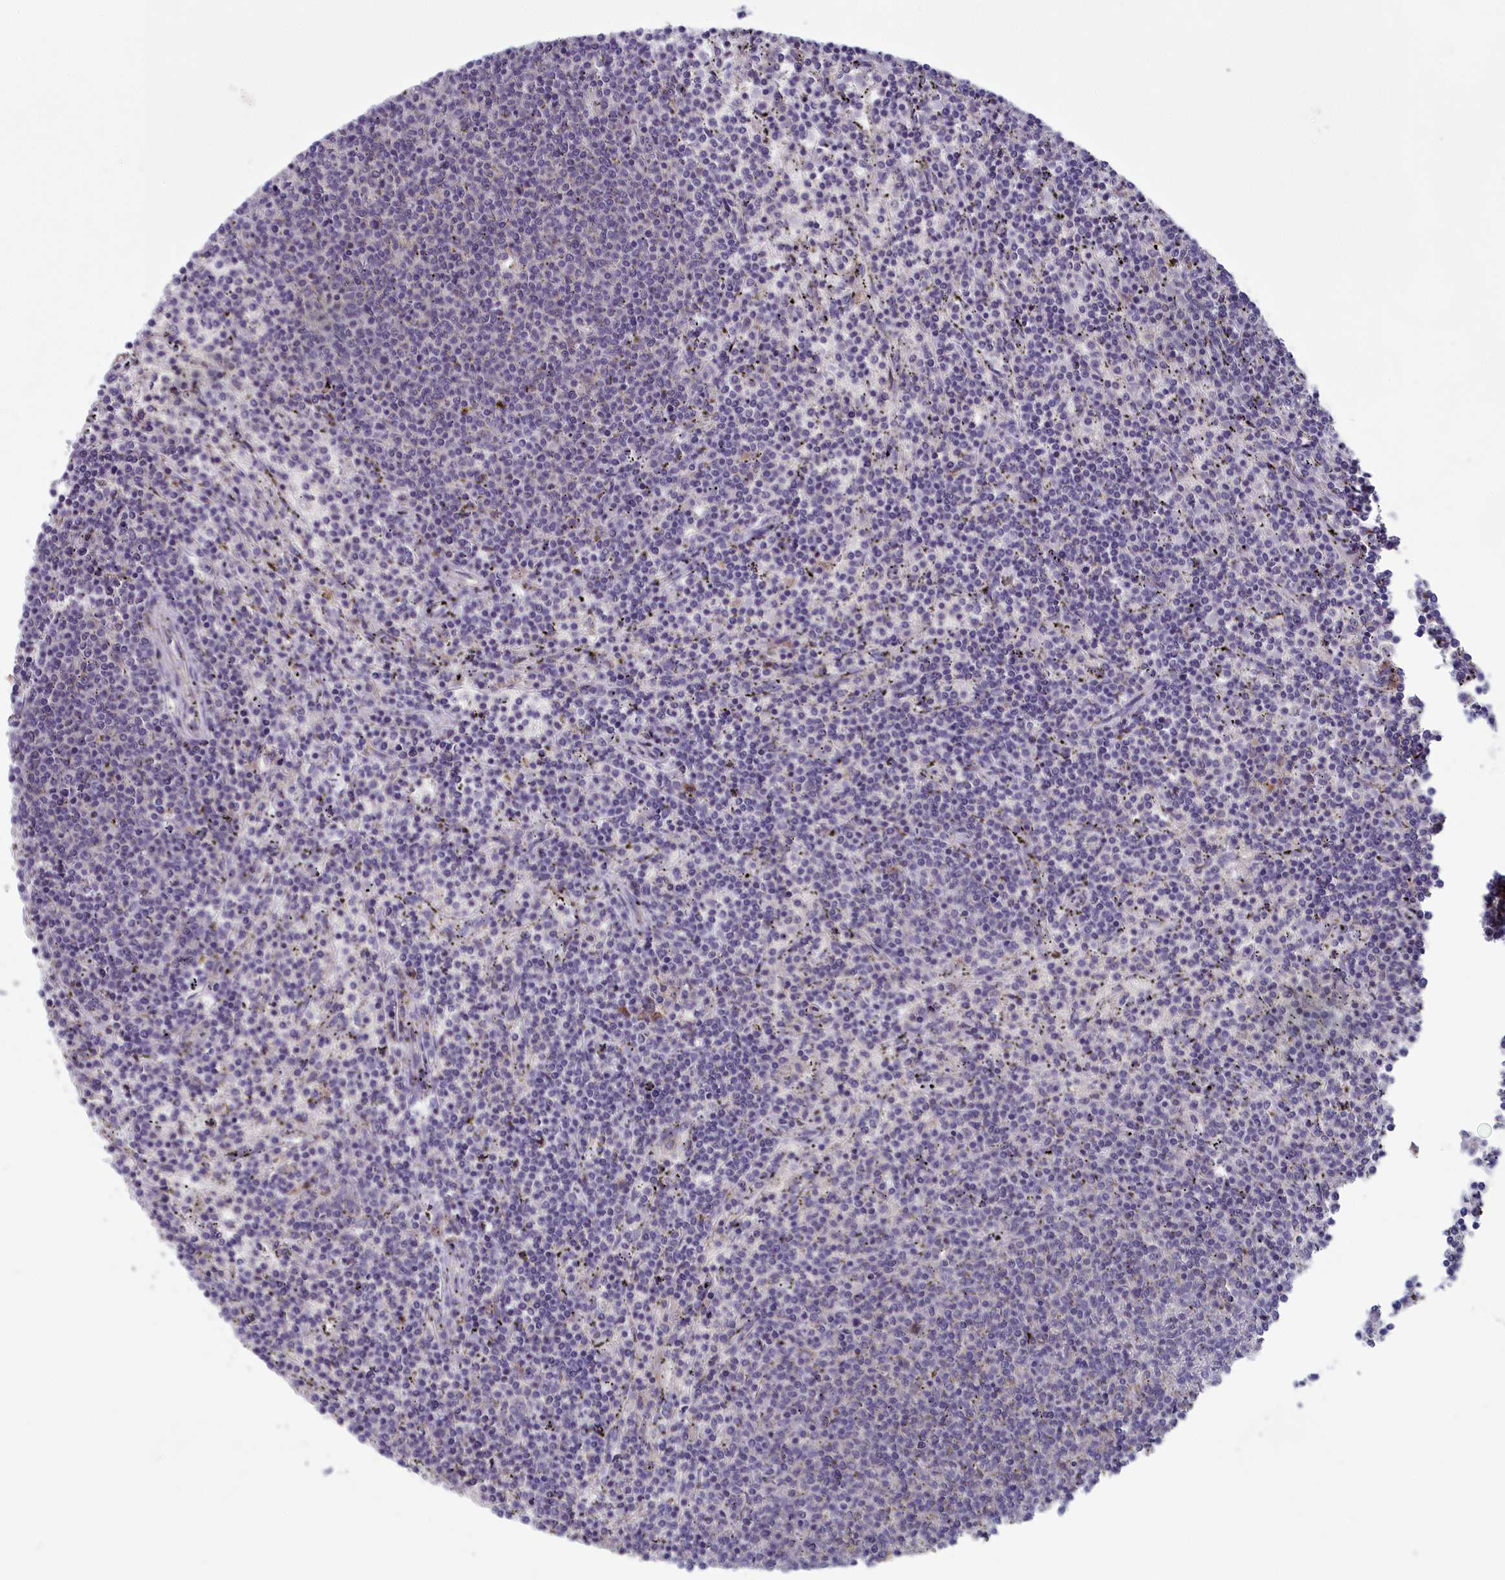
{"staining": {"intensity": "negative", "quantity": "none", "location": "none"}, "tissue": "lymphoma", "cell_type": "Tumor cells", "image_type": "cancer", "snomed": [{"axis": "morphology", "description": "Malignant lymphoma, non-Hodgkin's type, Low grade"}, {"axis": "topography", "description": "Spleen"}], "caption": "DAB (3,3'-diaminobenzidine) immunohistochemical staining of human low-grade malignant lymphoma, non-Hodgkin's type demonstrates no significant positivity in tumor cells.", "gene": "MRI1", "patient": {"sex": "female", "age": 50}}